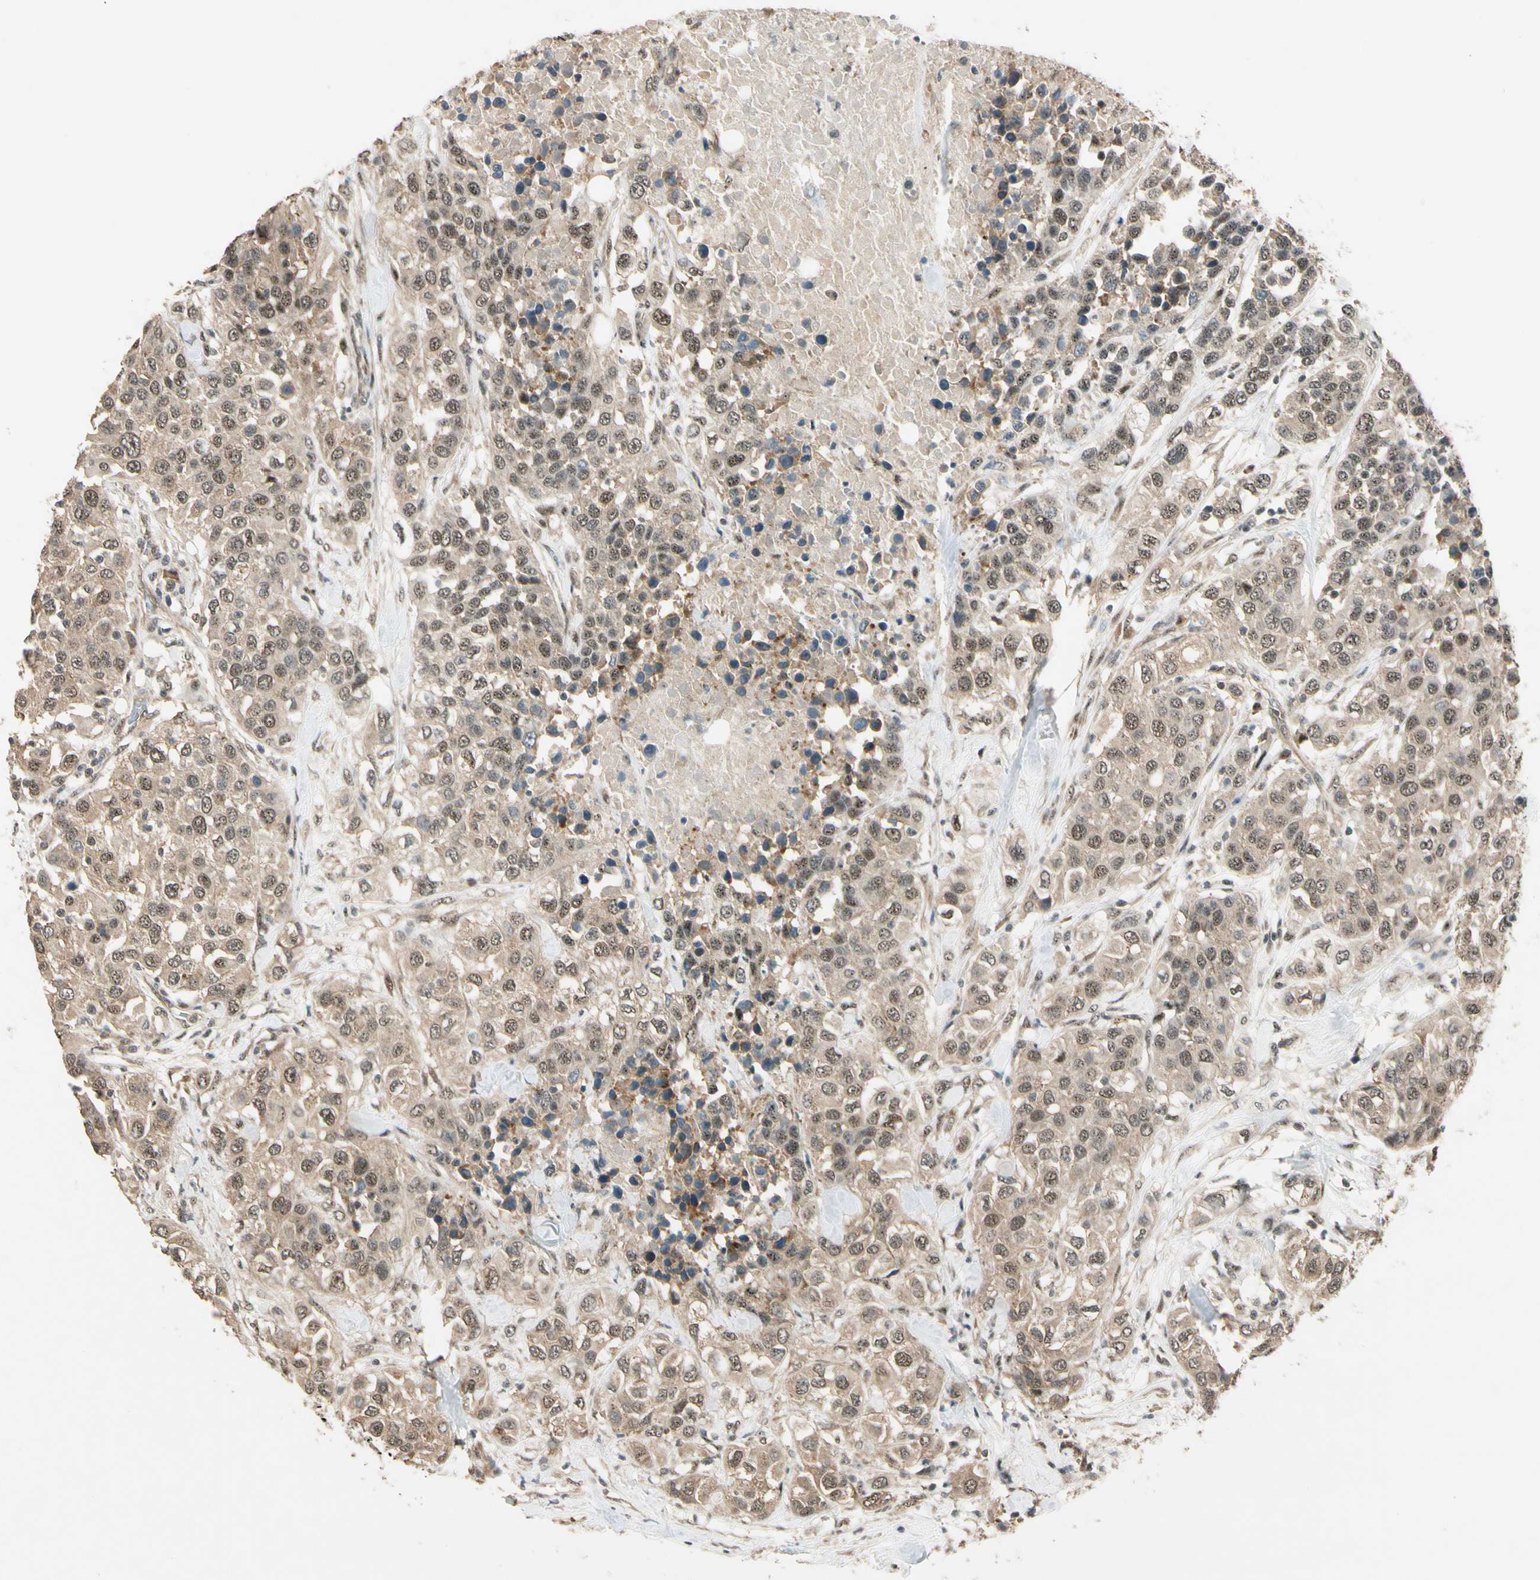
{"staining": {"intensity": "moderate", "quantity": "25%-75%", "location": "cytoplasmic/membranous,nuclear"}, "tissue": "urothelial cancer", "cell_type": "Tumor cells", "image_type": "cancer", "snomed": [{"axis": "morphology", "description": "Urothelial carcinoma, High grade"}, {"axis": "topography", "description": "Urinary bladder"}], "caption": "High-power microscopy captured an immunohistochemistry image of urothelial cancer, revealing moderate cytoplasmic/membranous and nuclear staining in about 25%-75% of tumor cells. Ihc stains the protein of interest in brown and the nuclei are stained blue.", "gene": "MCPH1", "patient": {"sex": "female", "age": 80}}